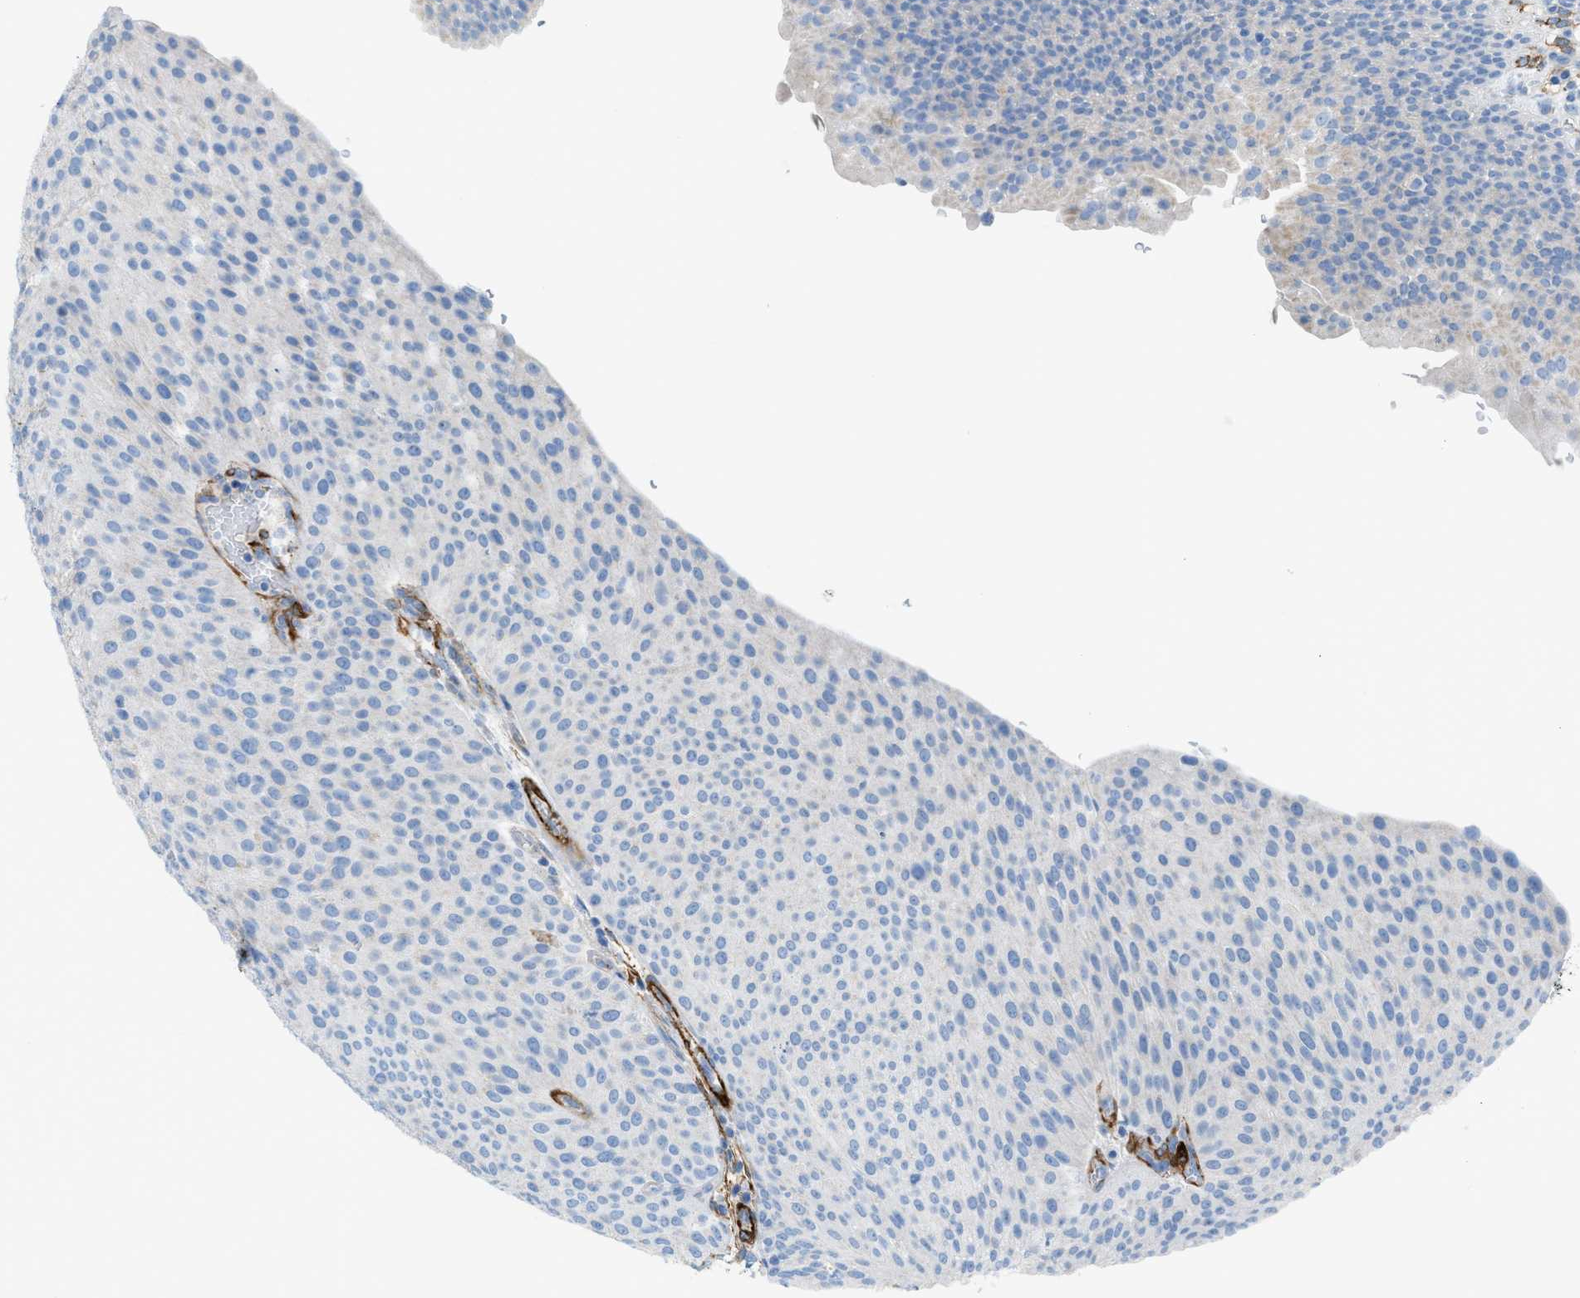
{"staining": {"intensity": "negative", "quantity": "none", "location": "none"}, "tissue": "urothelial cancer", "cell_type": "Tumor cells", "image_type": "cancer", "snomed": [{"axis": "morphology", "description": "Urothelial carcinoma, Low grade"}, {"axis": "topography", "description": "Smooth muscle"}, {"axis": "topography", "description": "Urinary bladder"}], "caption": "DAB (3,3'-diaminobenzidine) immunohistochemical staining of urothelial cancer displays no significant expression in tumor cells. (Brightfield microscopy of DAB (3,3'-diaminobenzidine) immunohistochemistry at high magnification).", "gene": "MYH11", "patient": {"sex": "male", "age": 60}}